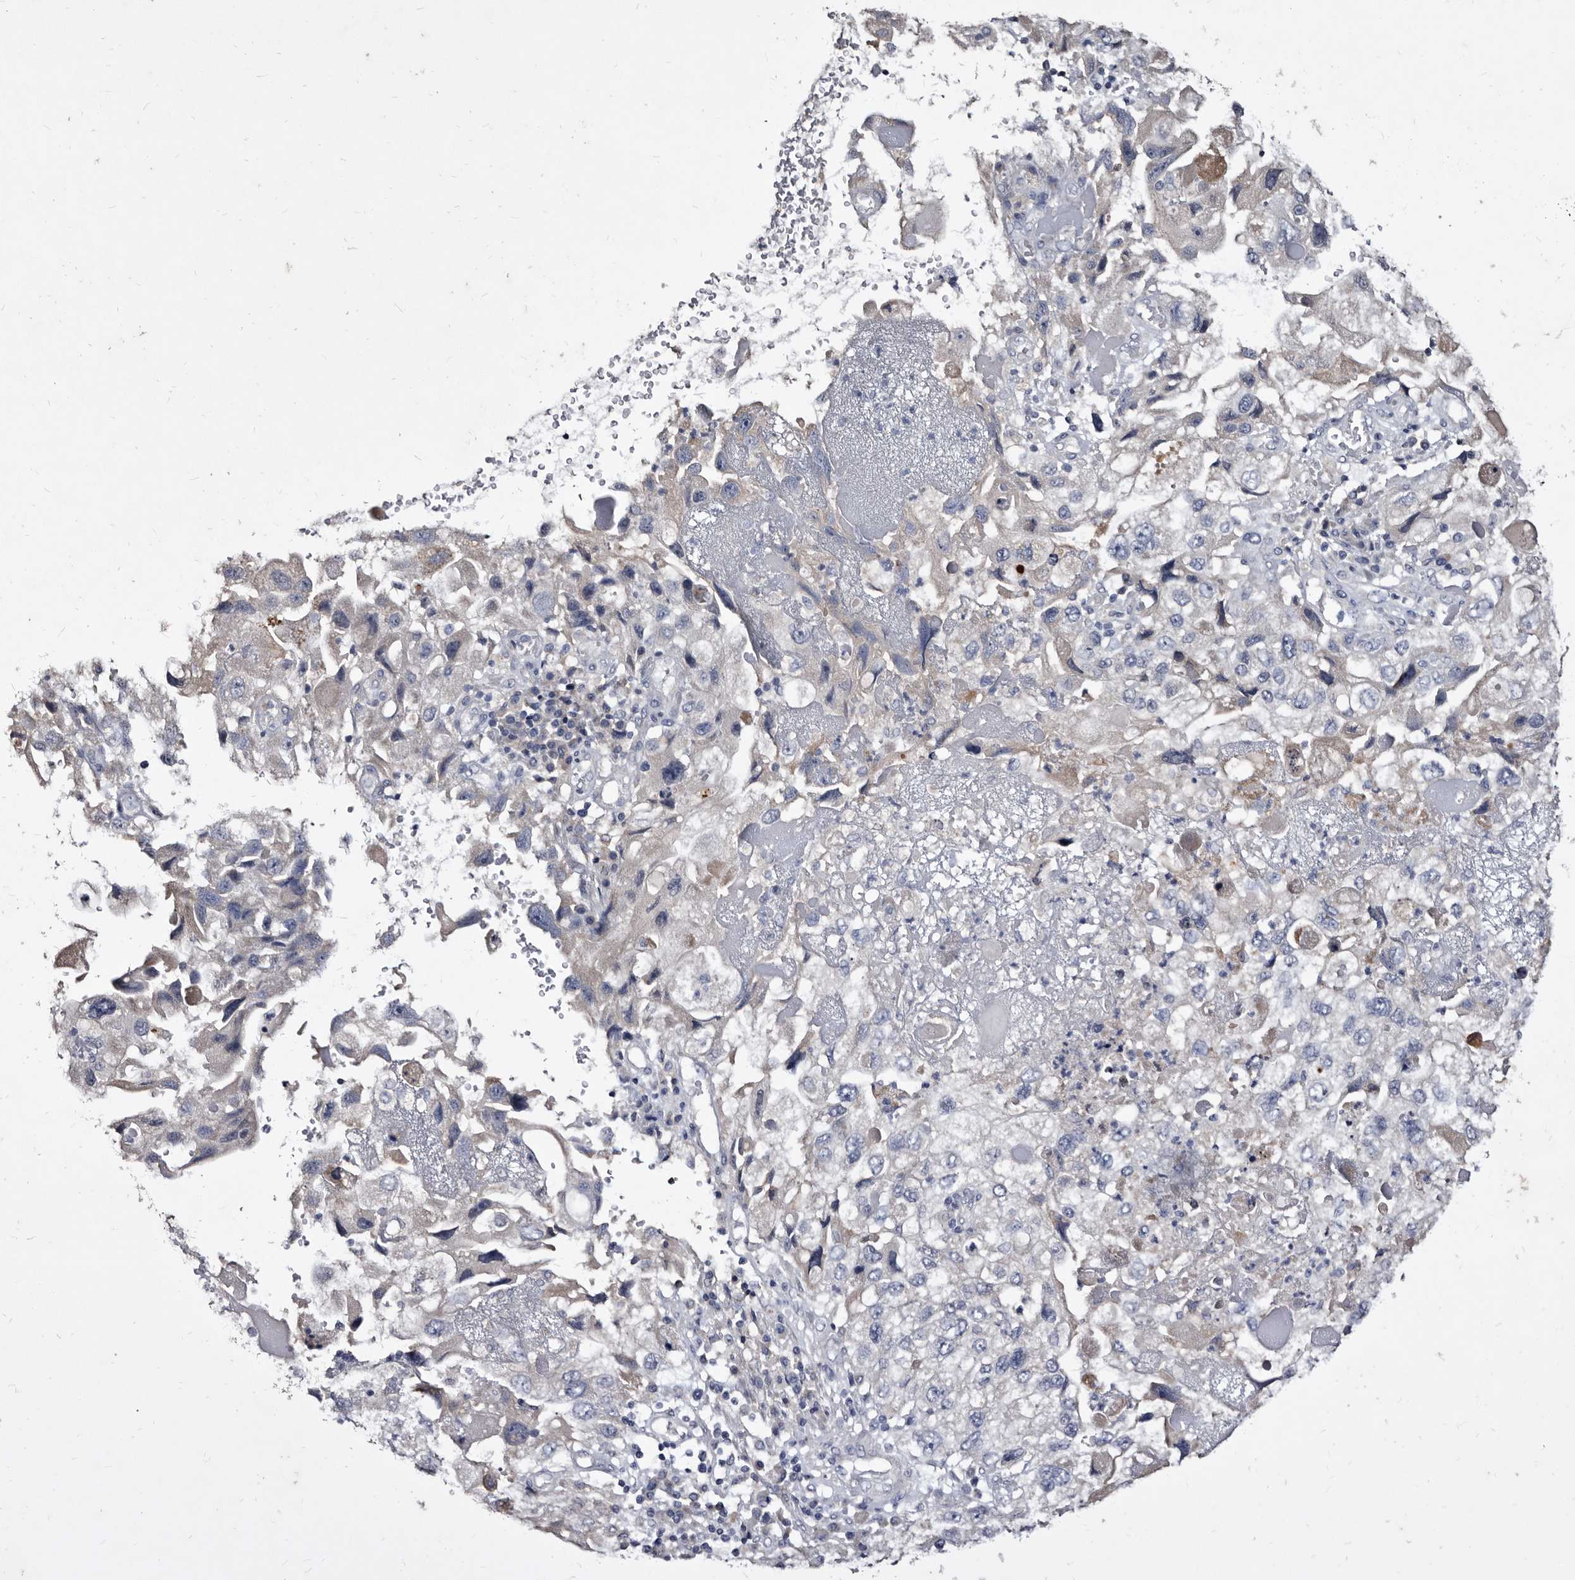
{"staining": {"intensity": "negative", "quantity": "none", "location": "none"}, "tissue": "endometrial cancer", "cell_type": "Tumor cells", "image_type": "cancer", "snomed": [{"axis": "morphology", "description": "Adenocarcinoma, NOS"}, {"axis": "topography", "description": "Endometrium"}], "caption": "High power microscopy photomicrograph of an IHC histopathology image of endometrial adenocarcinoma, revealing no significant positivity in tumor cells.", "gene": "SLC39A2", "patient": {"sex": "female", "age": 49}}